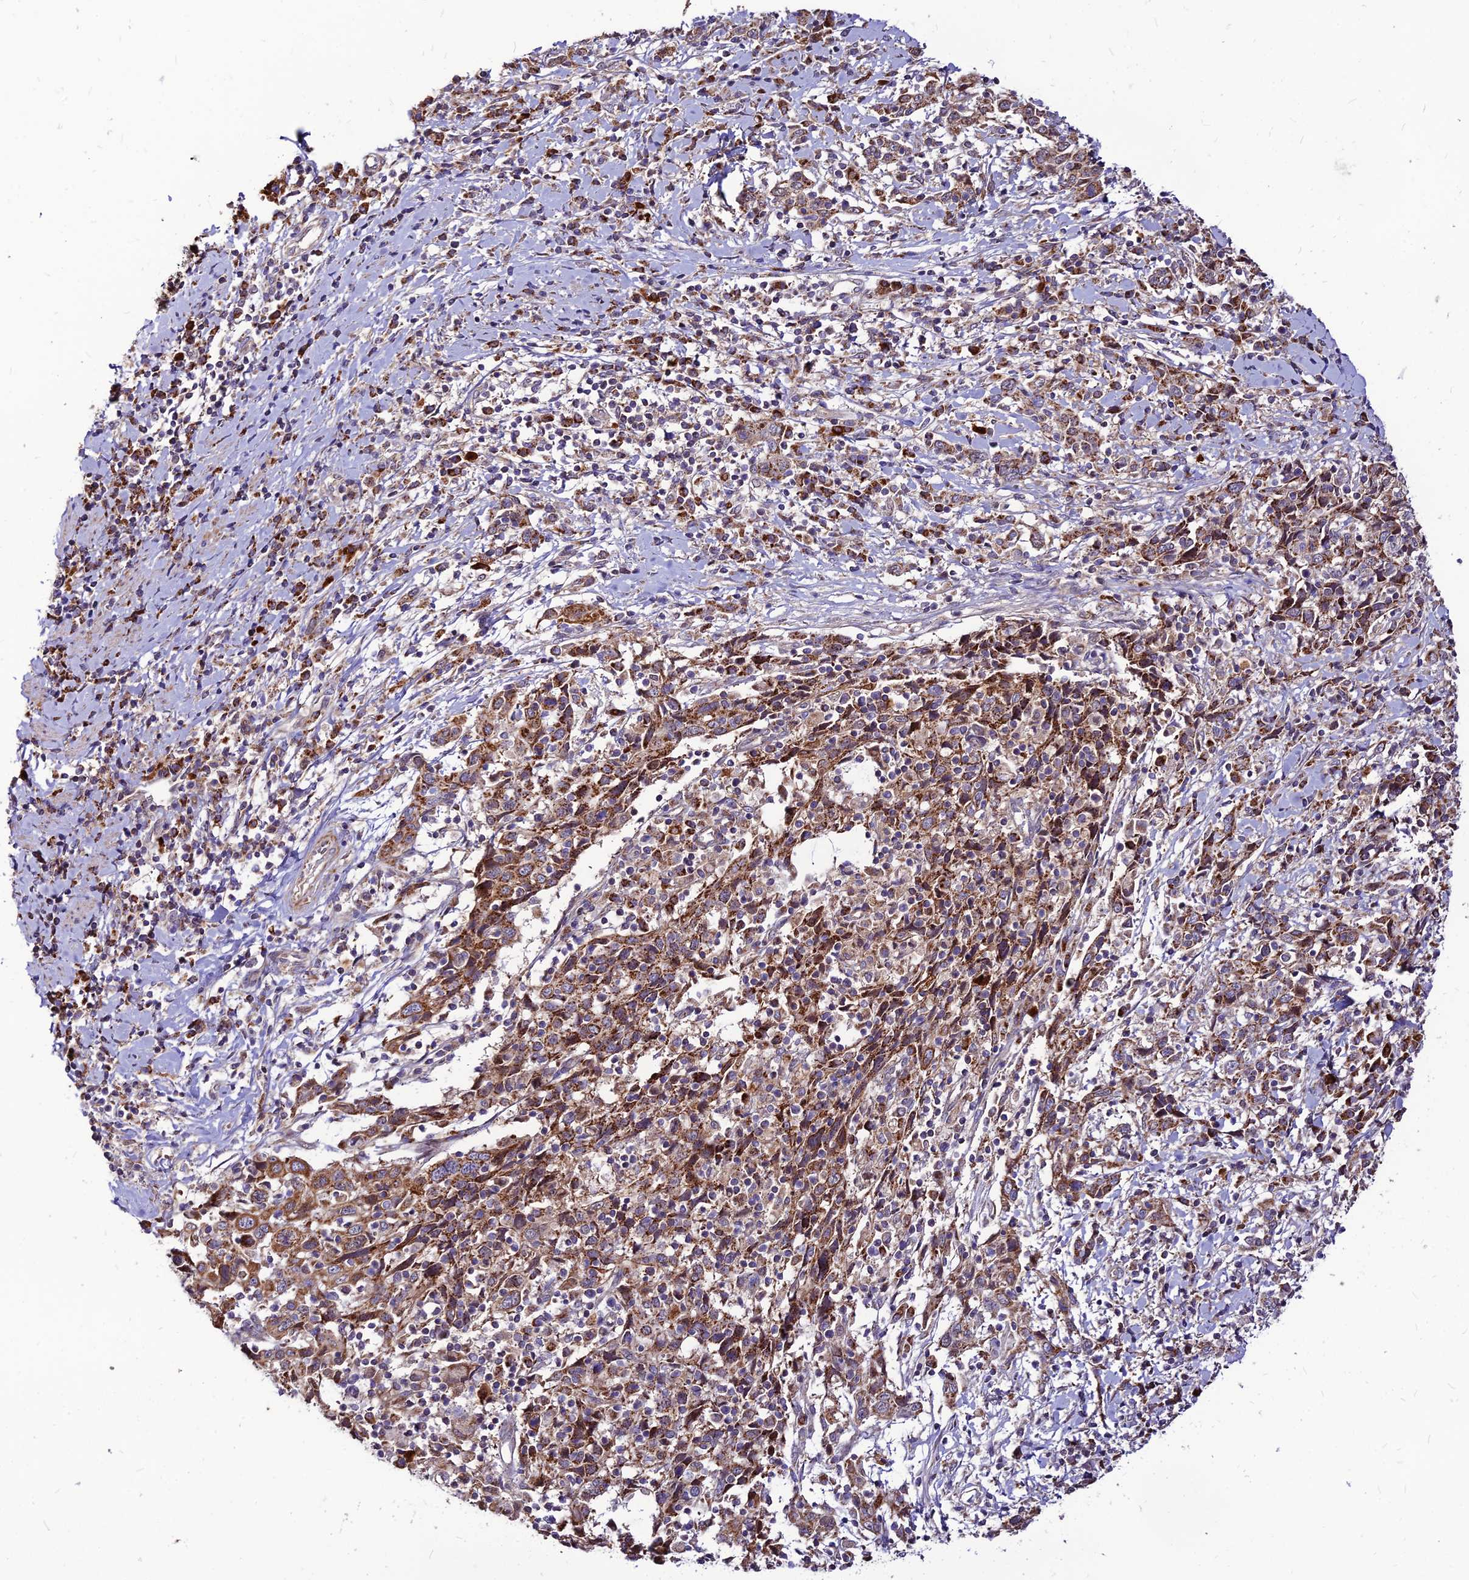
{"staining": {"intensity": "moderate", "quantity": "25%-75%", "location": "cytoplasmic/membranous"}, "tissue": "cervical cancer", "cell_type": "Tumor cells", "image_type": "cancer", "snomed": [{"axis": "morphology", "description": "Squamous cell carcinoma, NOS"}, {"axis": "topography", "description": "Cervix"}], "caption": "IHC staining of cervical cancer, which exhibits medium levels of moderate cytoplasmic/membranous positivity in about 25%-75% of tumor cells indicating moderate cytoplasmic/membranous protein staining. The staining was performed using DAB (brown) for protein detection and nuclei were counterstained in hematoxylin (blue).", "gene": "ECI1", "patient": {"sex": "female", "age": 46}}